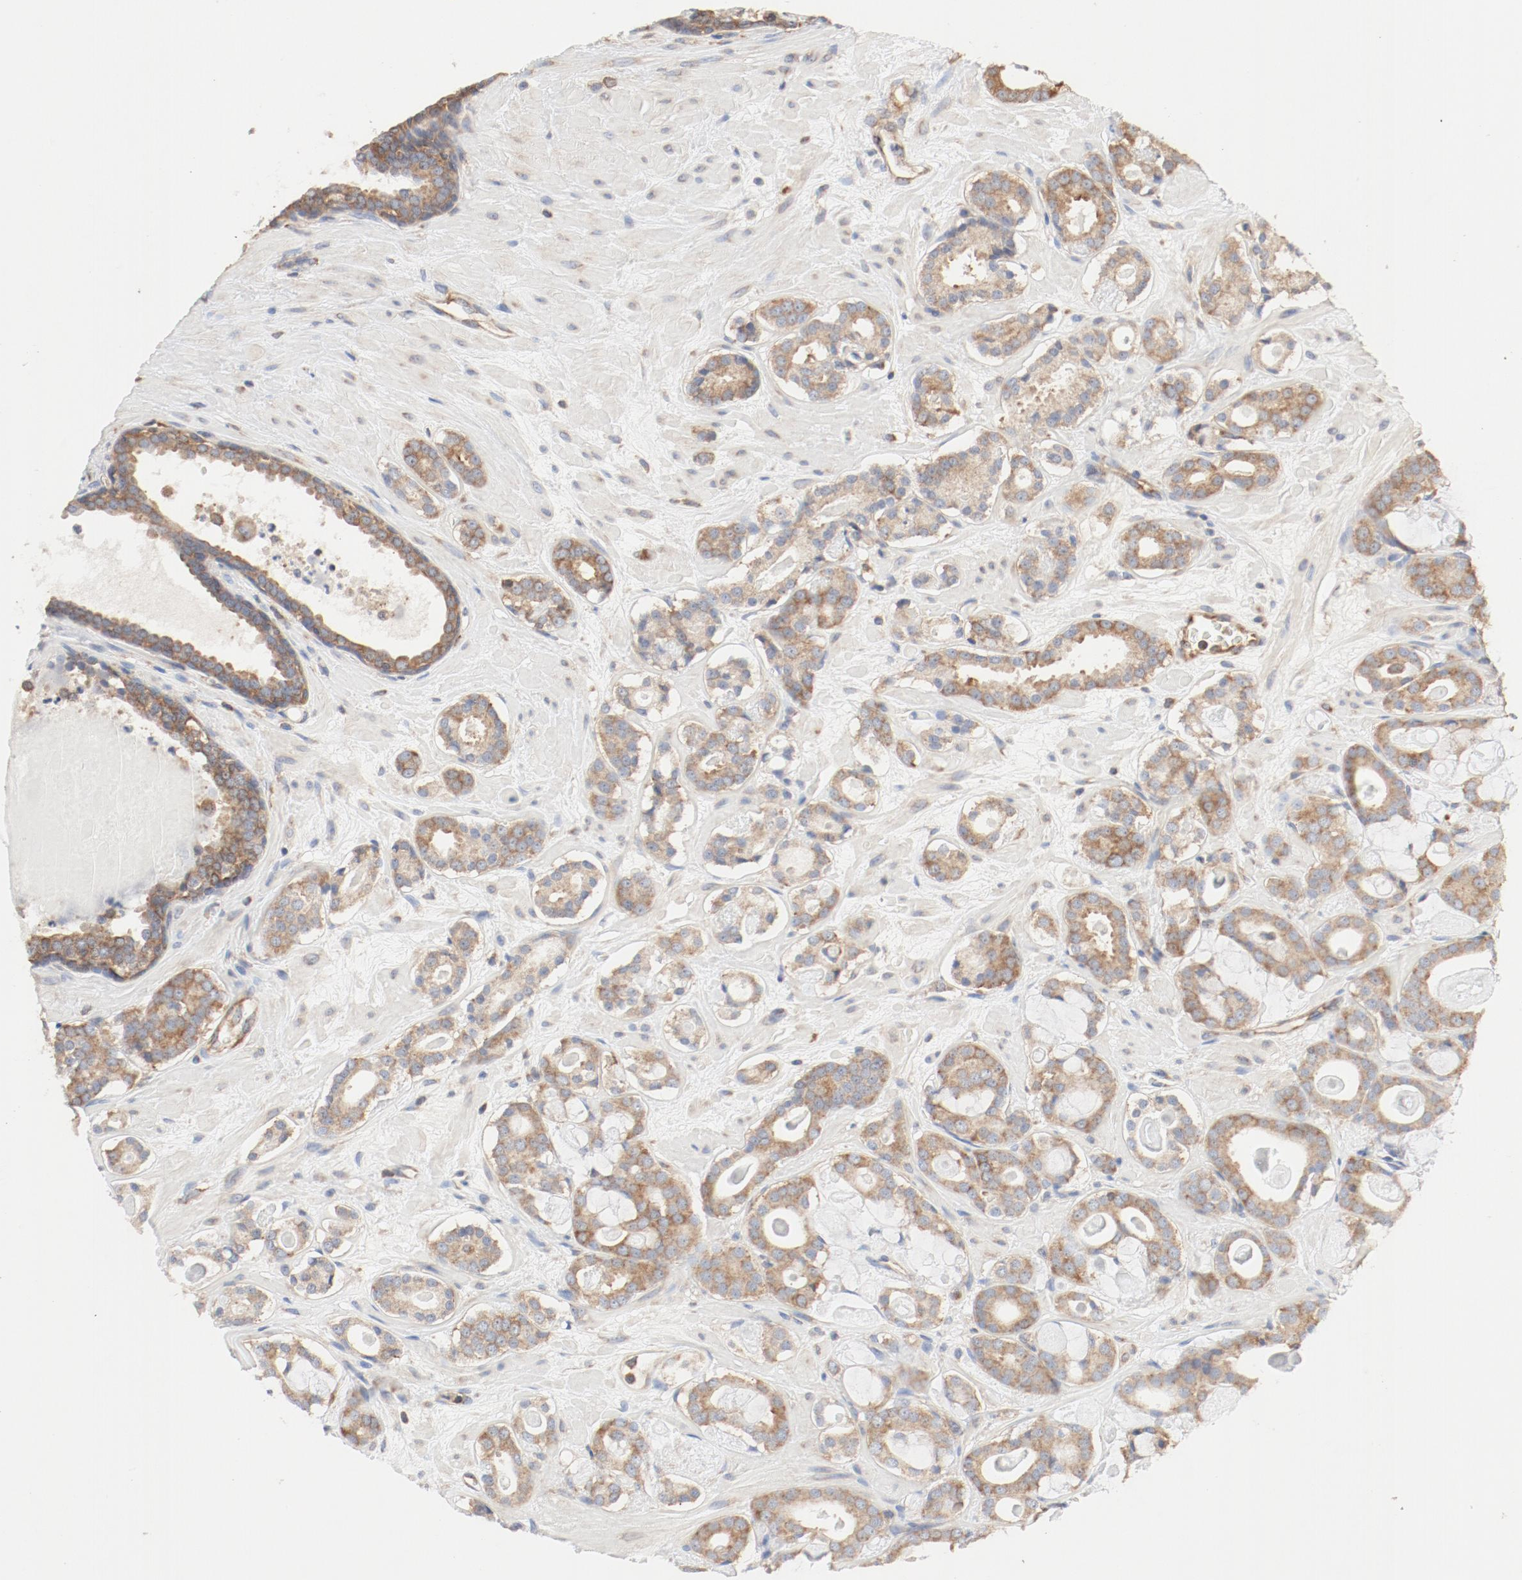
{"staining": {"intensity": "moderate", "quantity": ">75%", "location": "cytoplasmic/membranous"}, "tissue": "prostate cancer", "cell_type": "Tumor cells", "image_type": "cancer", "snomed": [{"axis": "morphology", "description": "Adenocarcinoma, Low grade"}, {"axis": "topography", "description": "Prostate"}], "caption": "Prostate adenocarcinoma (low-grade) stained with immunohistochemistry (IHC) reveals moderate cytoplasmic/membranous positivity in about >75% of tumor cells.", "gene": "RPS6", "patient": {"sex": "male", "age": 57}}